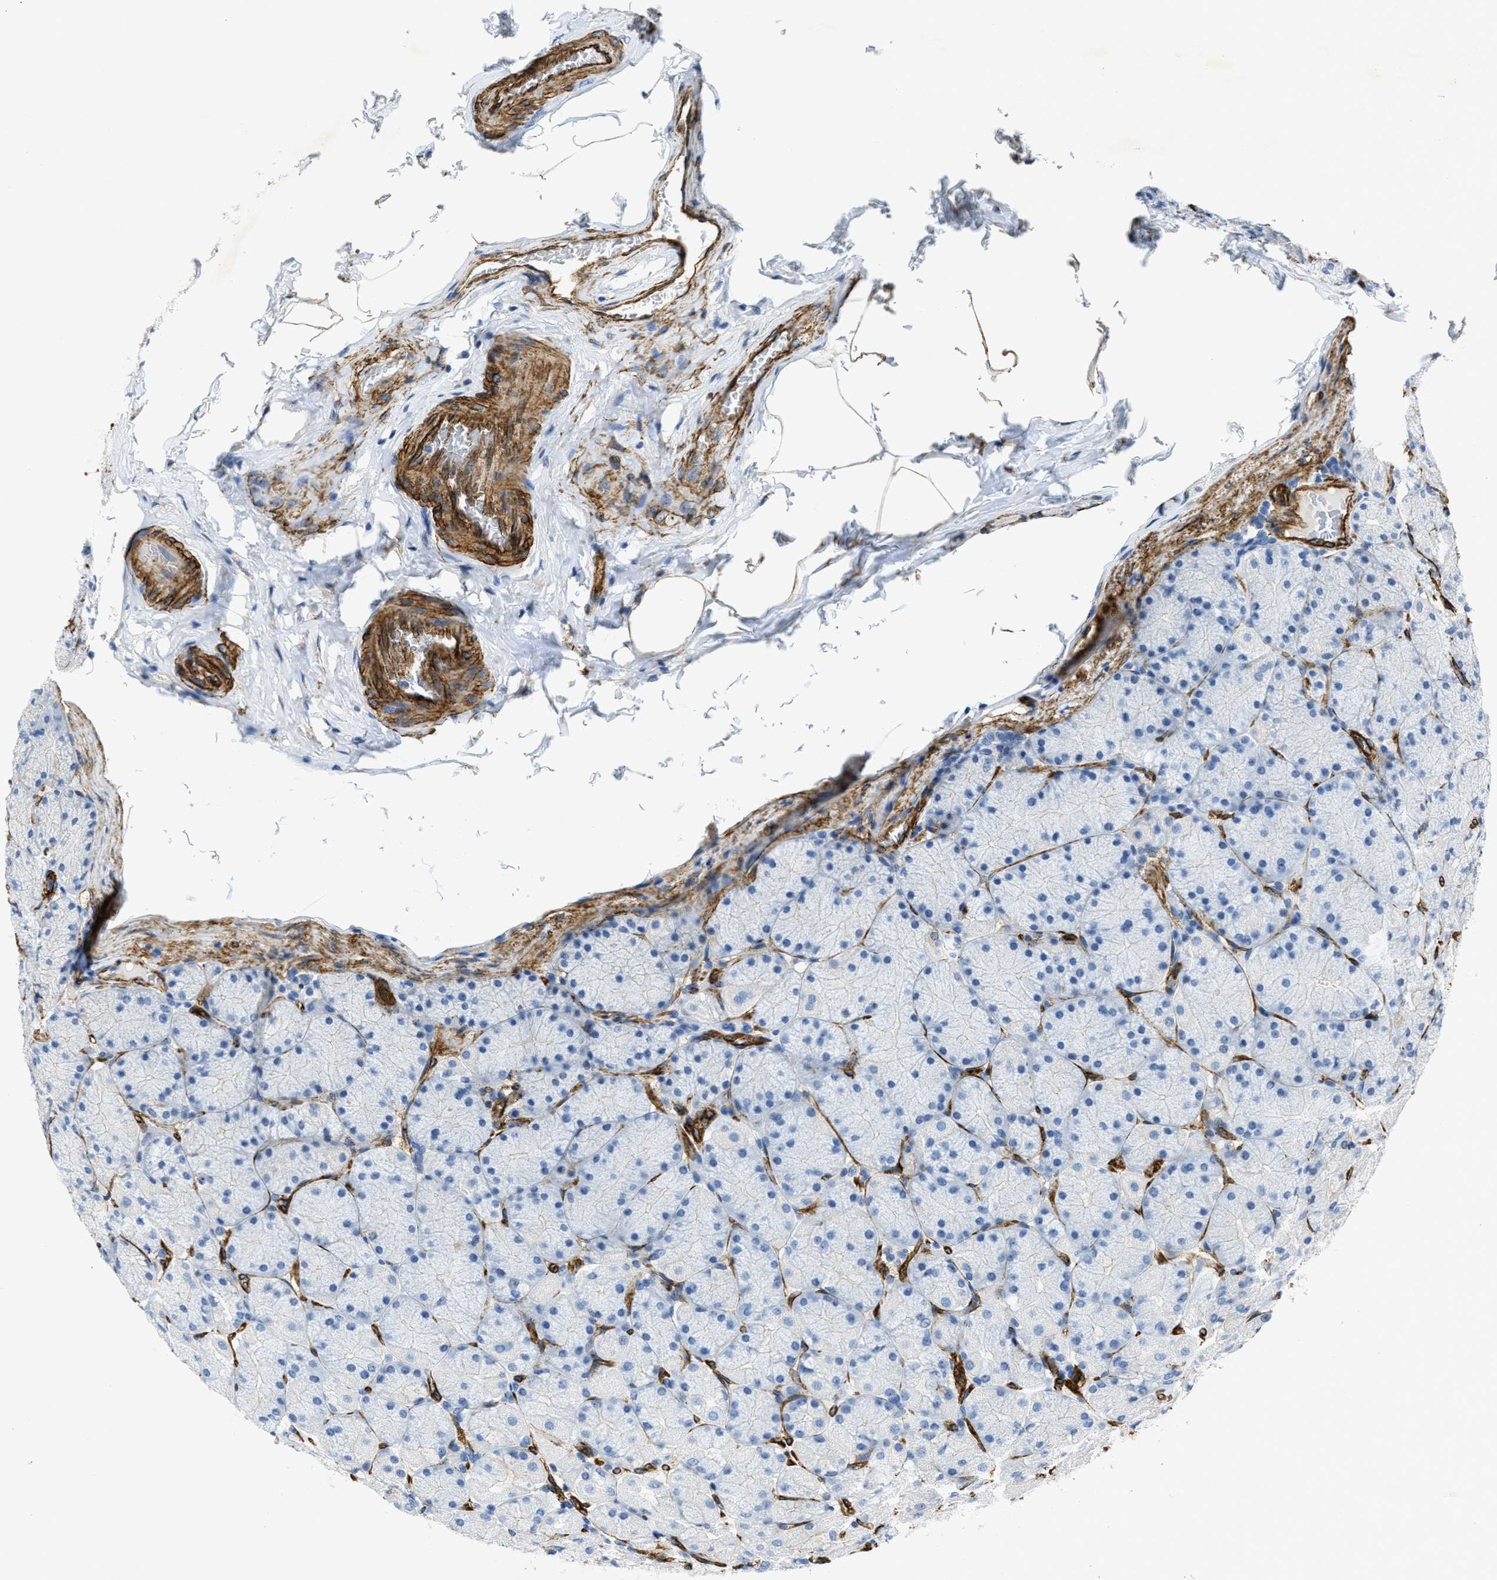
{"staining": {"intensity": "negative", "quantity": "none", "location": "none"}, "tissue": "stomach", "cell_type": "Glandular cells", "image_type": "normal", "snomed": [{"axis": "morphology", "description": "Normal tissue, NOS"}, {"axis": "topography", "description": "Stomach, upper"}], "caption": "Stomach stained for a protein using immunohistochemistry demonstrates no positivity glandular cells.", "gene": "NAB1", "patient": {"sex": "female", "age": 56}}